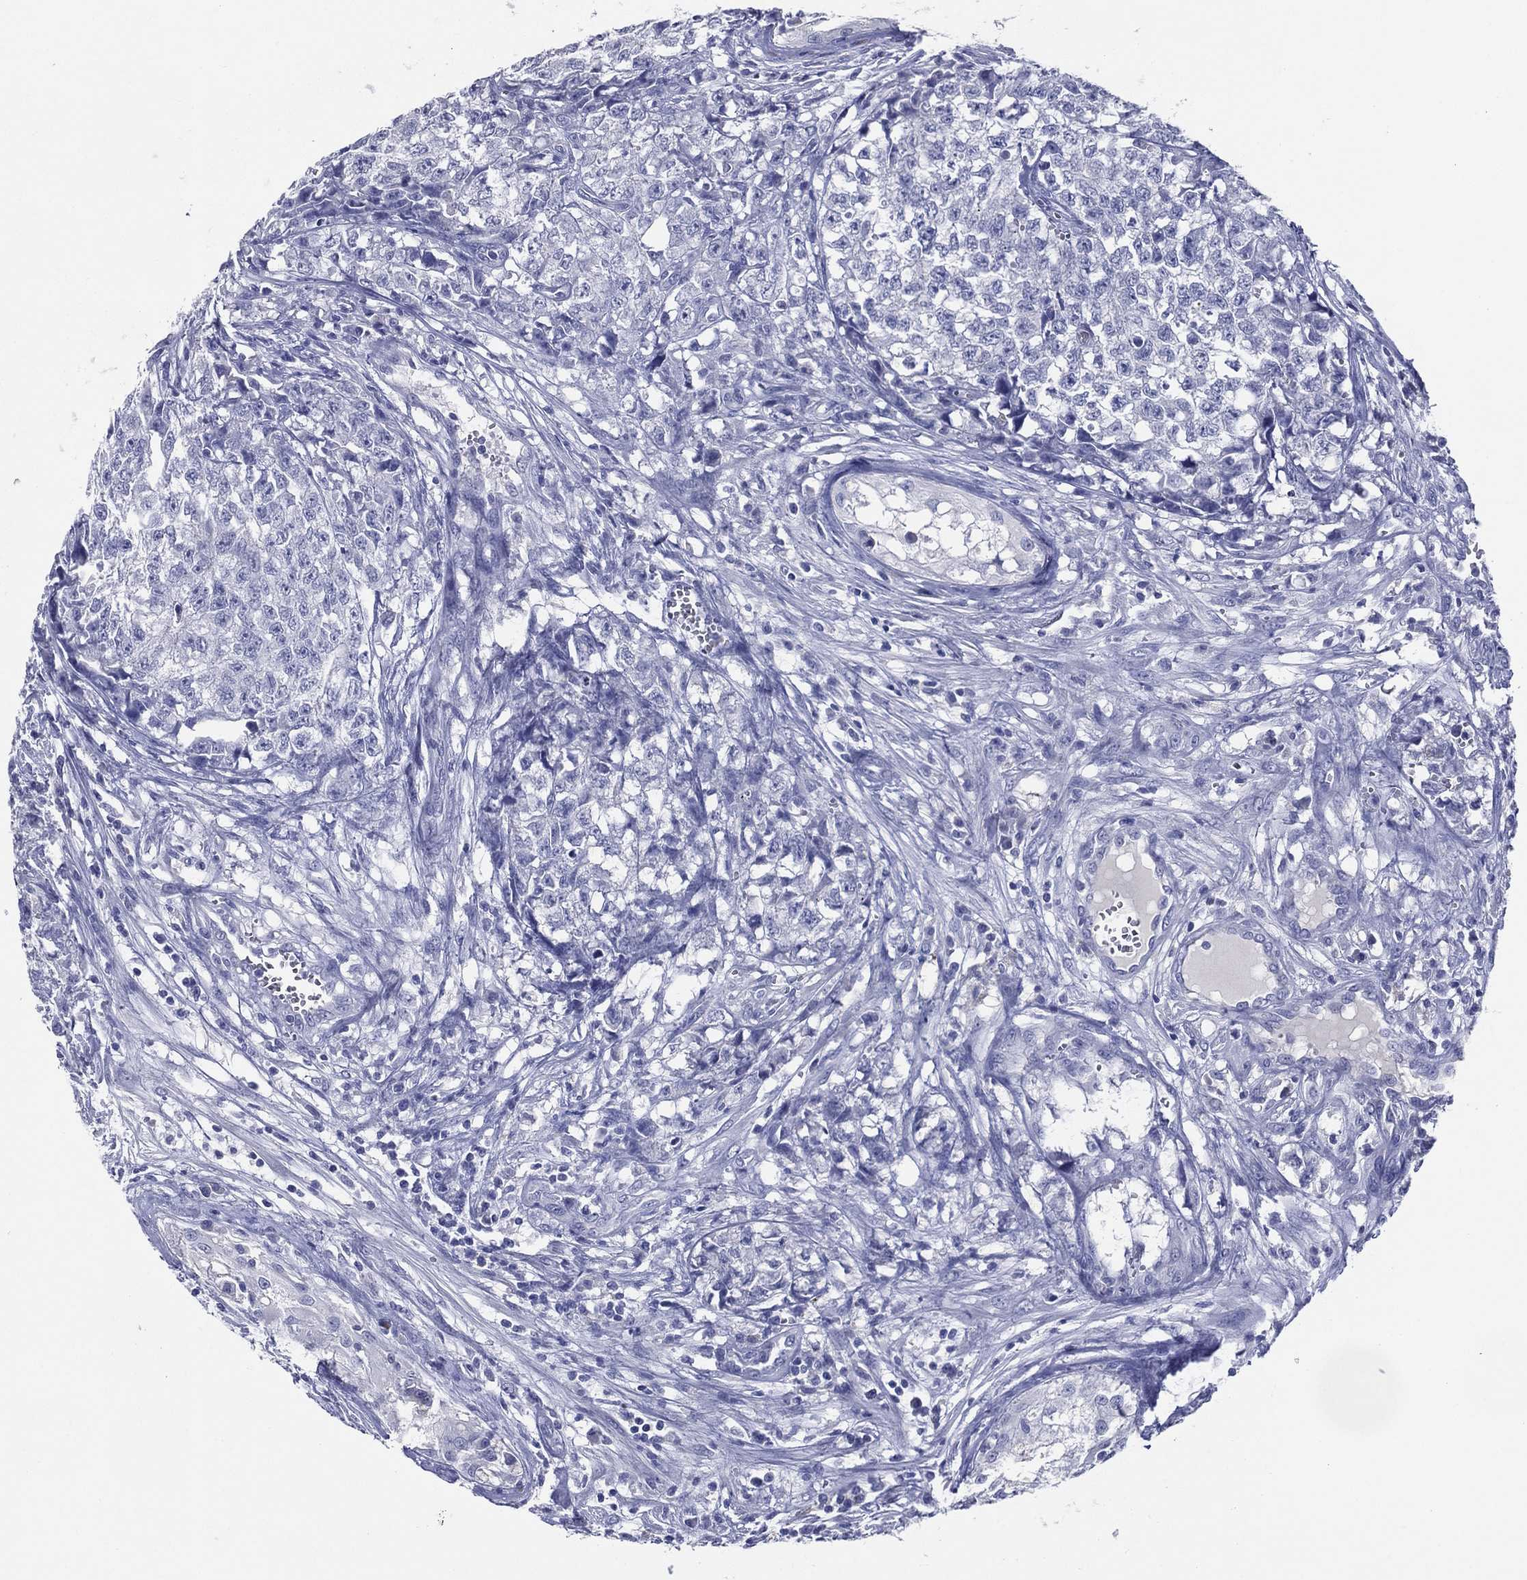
{"staining": {"intensity": "negative", "quantity": "none", "location": "none"}, "tissue": "testis cancer", "cell_type": "Tumor cells", "image_type": "cancer", "snomed": [{"axis": "morphology", "description": "Seminoma, NOS"}, {"axis": "morphology", "description": "Carcinoma, Embryonal, NOS"}, {"axis": "topography", "description": "Testis"}], "caption": "An immunohistochemistry photomicrograph of seminoma (testis) is shown. There is no staining in tumor cells of seminoma (testis). (DAB (3,3'-diaminobenzidine) immunohistochemistry with hematoxylin counter stain).", "gene": "TFAP2A", "patient": {"sex": "male", "age": 22}}